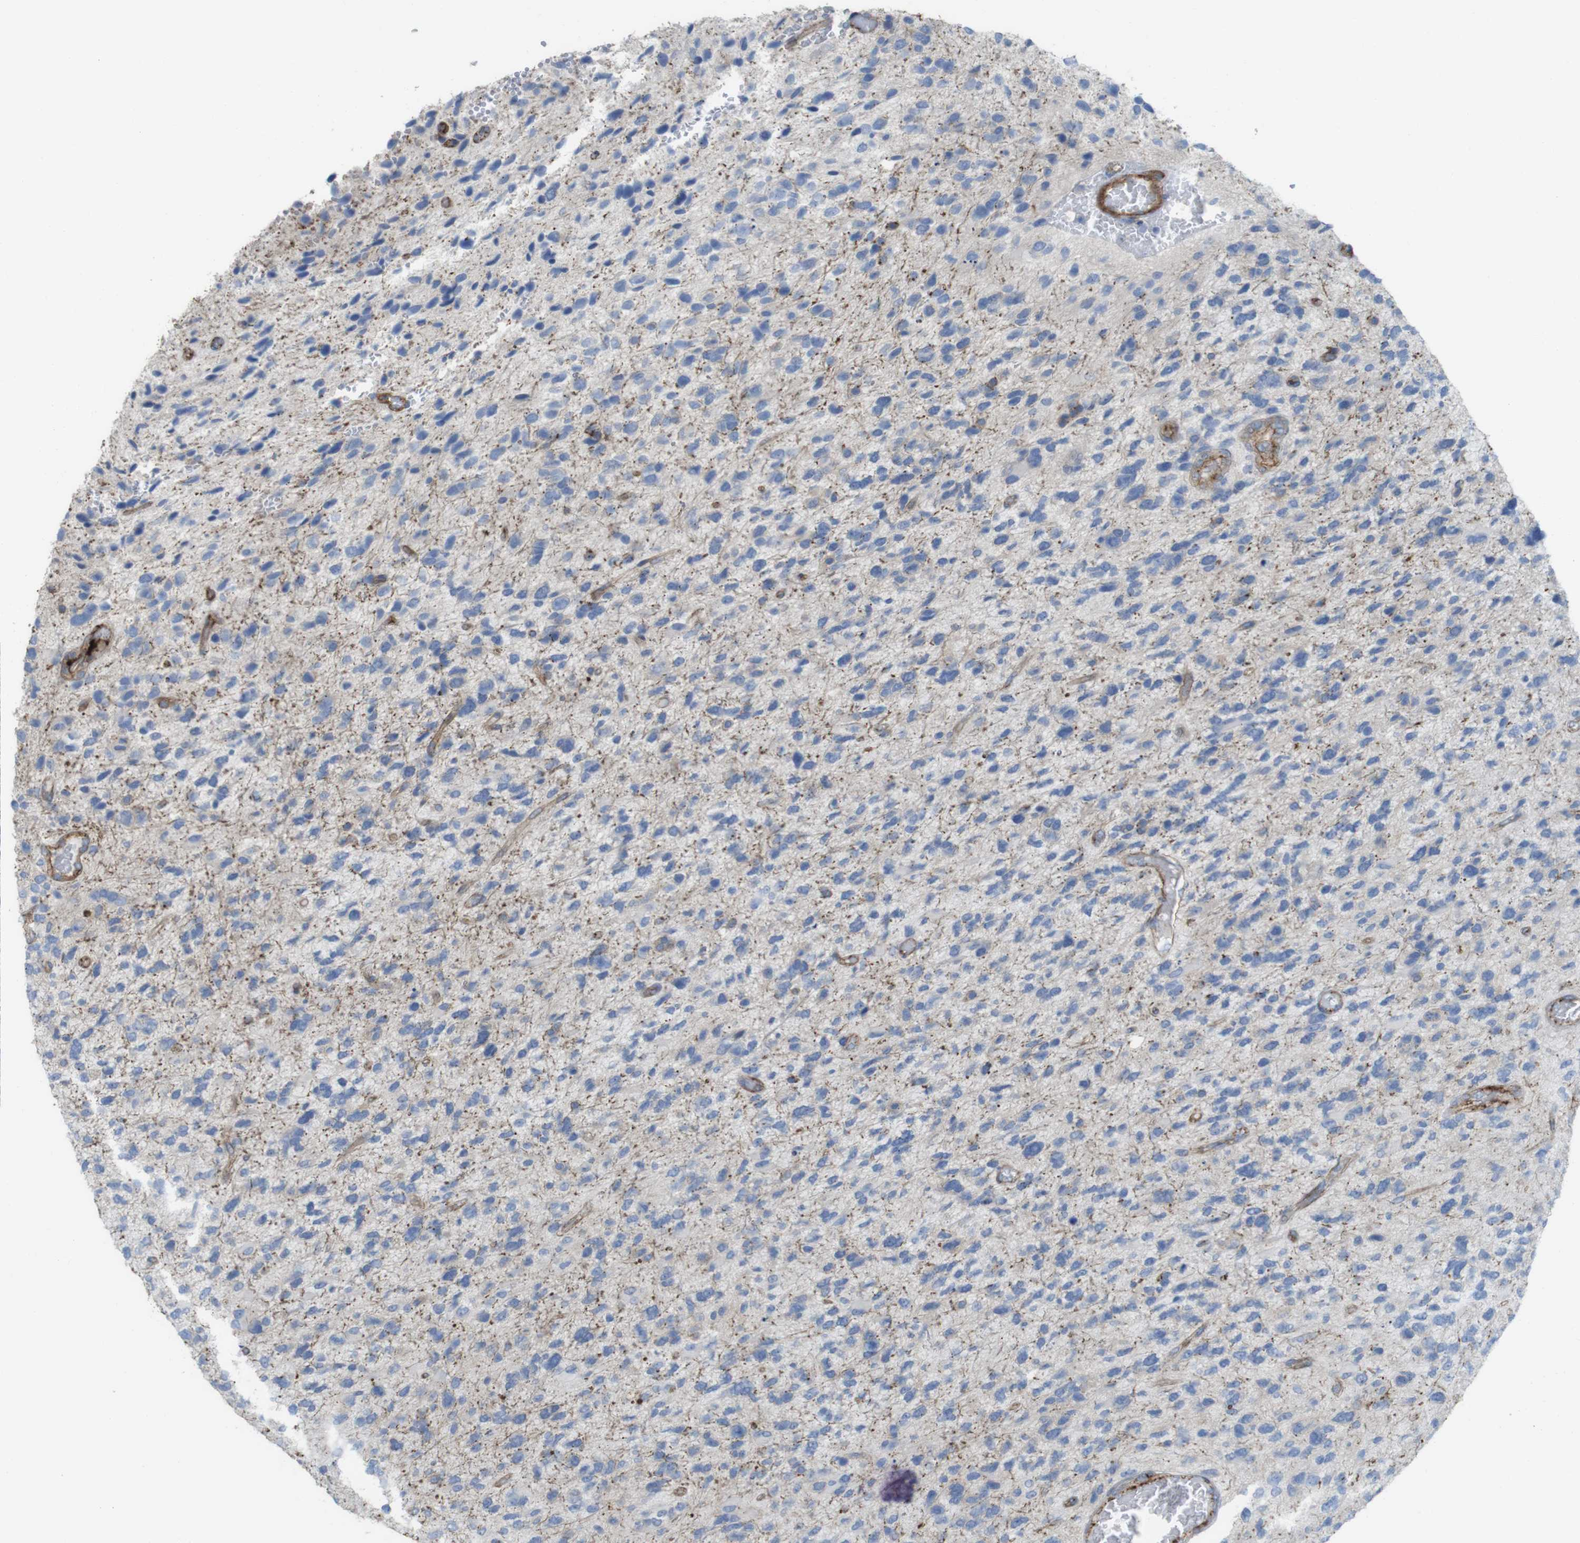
{"staining": {"intensity": "negative", "quantity": "none", "location": "none"}, "tissue": "glioma", "cell_type": "Tumor cells", "image_type": "cancer", "snomed": [{"axis": "morphology", "description": "Glioma, malignant, High grade"}, {"axis": "topography", "description": "Brain"}], "caption": "An IHC image of high-grade glioma (malignant) is shown. There is no staining in tumor cells of high-grade glioma (malignant). (DAB (3,3'-diaminobenzidine) IHC with hematoxylin counter stain).", "gene": "PREX2", "patient": {"sex": "female", "age": 58}}